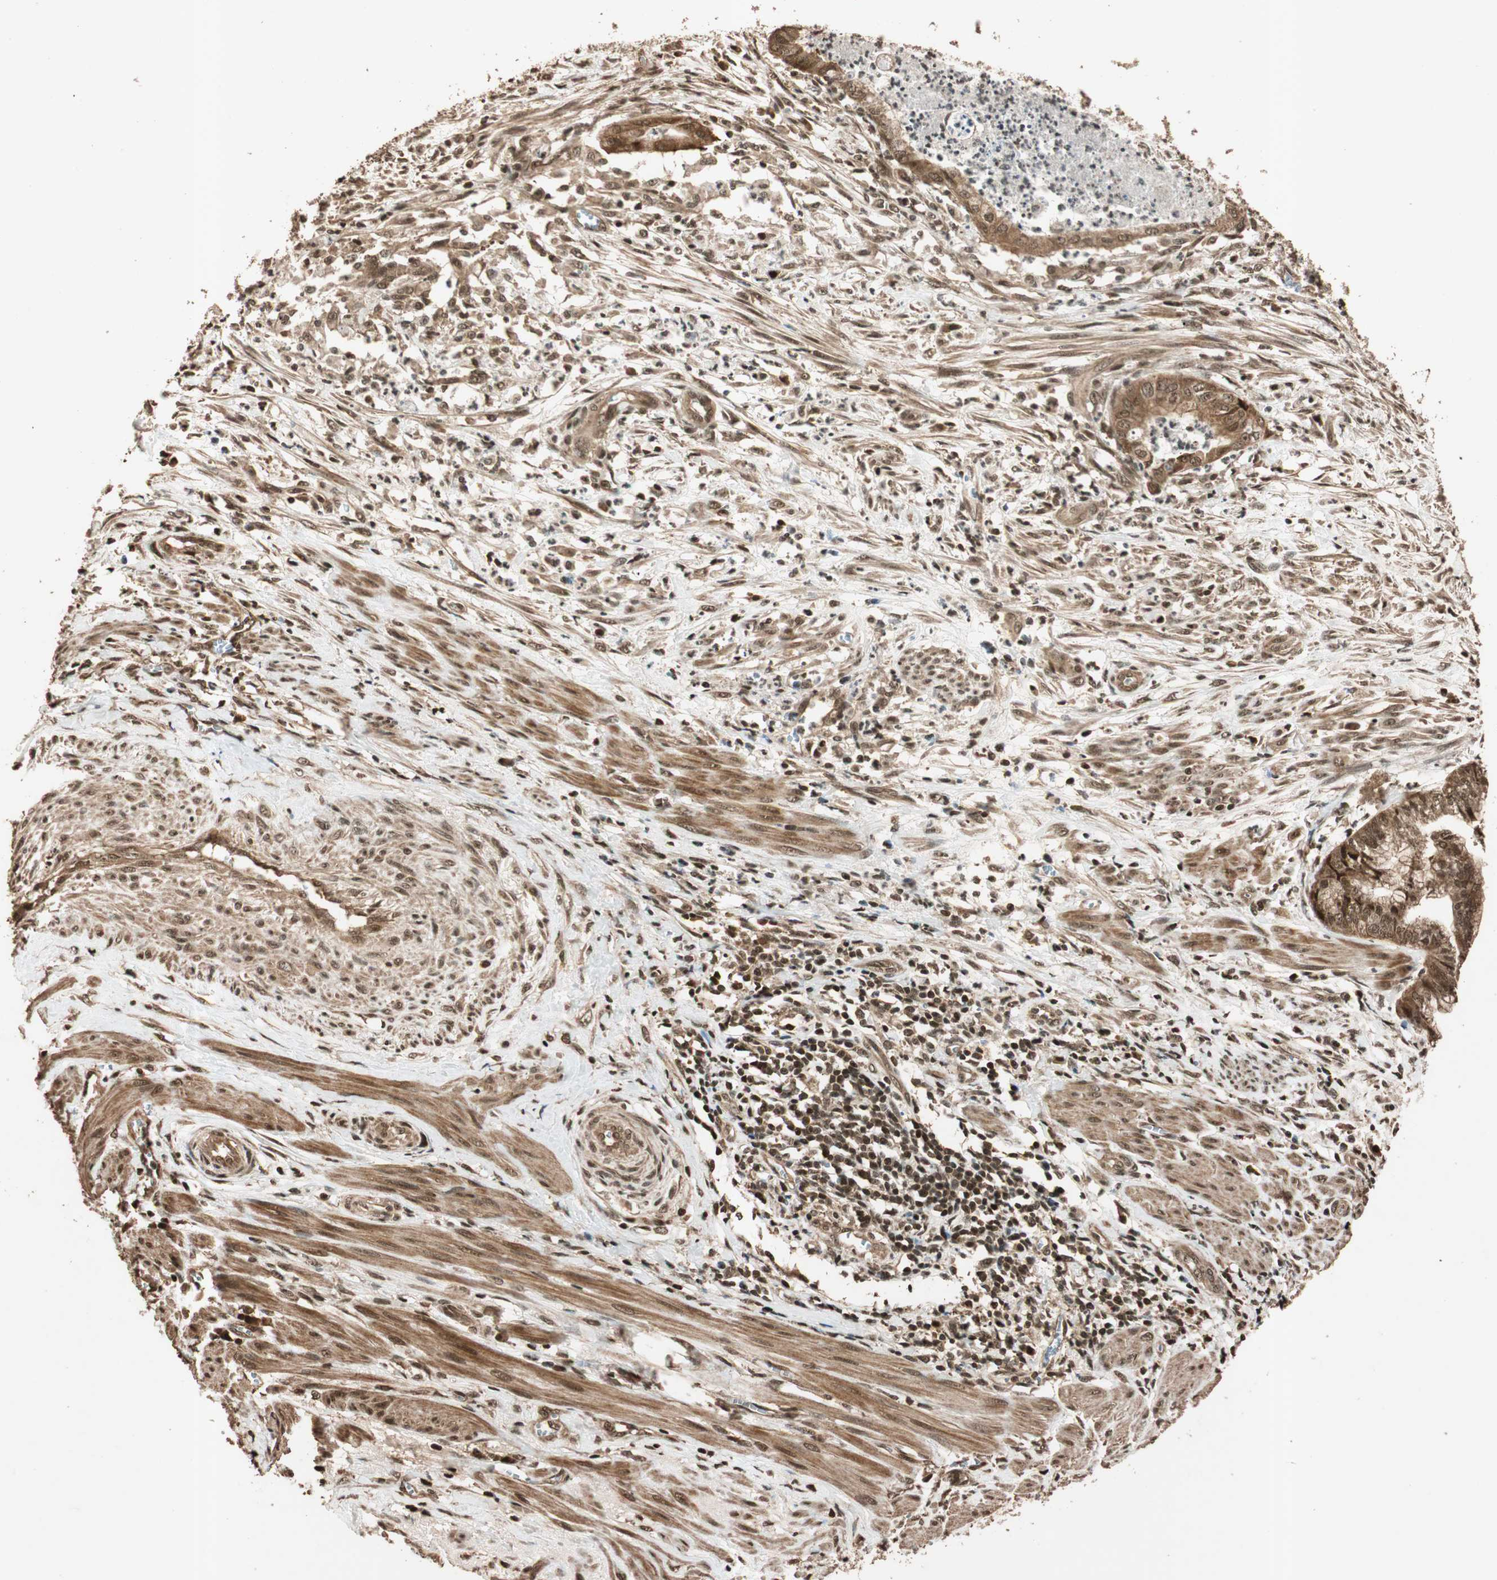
{"staining": {"intensity": "moderate", "quantity": ">75%", "location": "cytoplasmic/membranous"}, "tissue": "endometrial cancer", "cell_type": "Tumor cells", "image_type": "cancer", "snomed": [{"axis": "morphology", "description": "Necrosis, NOS"}, {"axis": "morphology", "description": "Adenocarcinoma, NOS"}, {"axis": "topography", "description": "Endometrium"}], "caption": "Immunohistochemical staining of endometrial cancer (adenocarcinoma) exhibits medium levels of moderate cytoplasmic/membranous protein expression in about >75% of tumor cells. The protein of interest is shown in brown color, while the nuclei are stained blue.", "gene": "ALKBH5", "patient": {"sex": "female", "age": 79}}